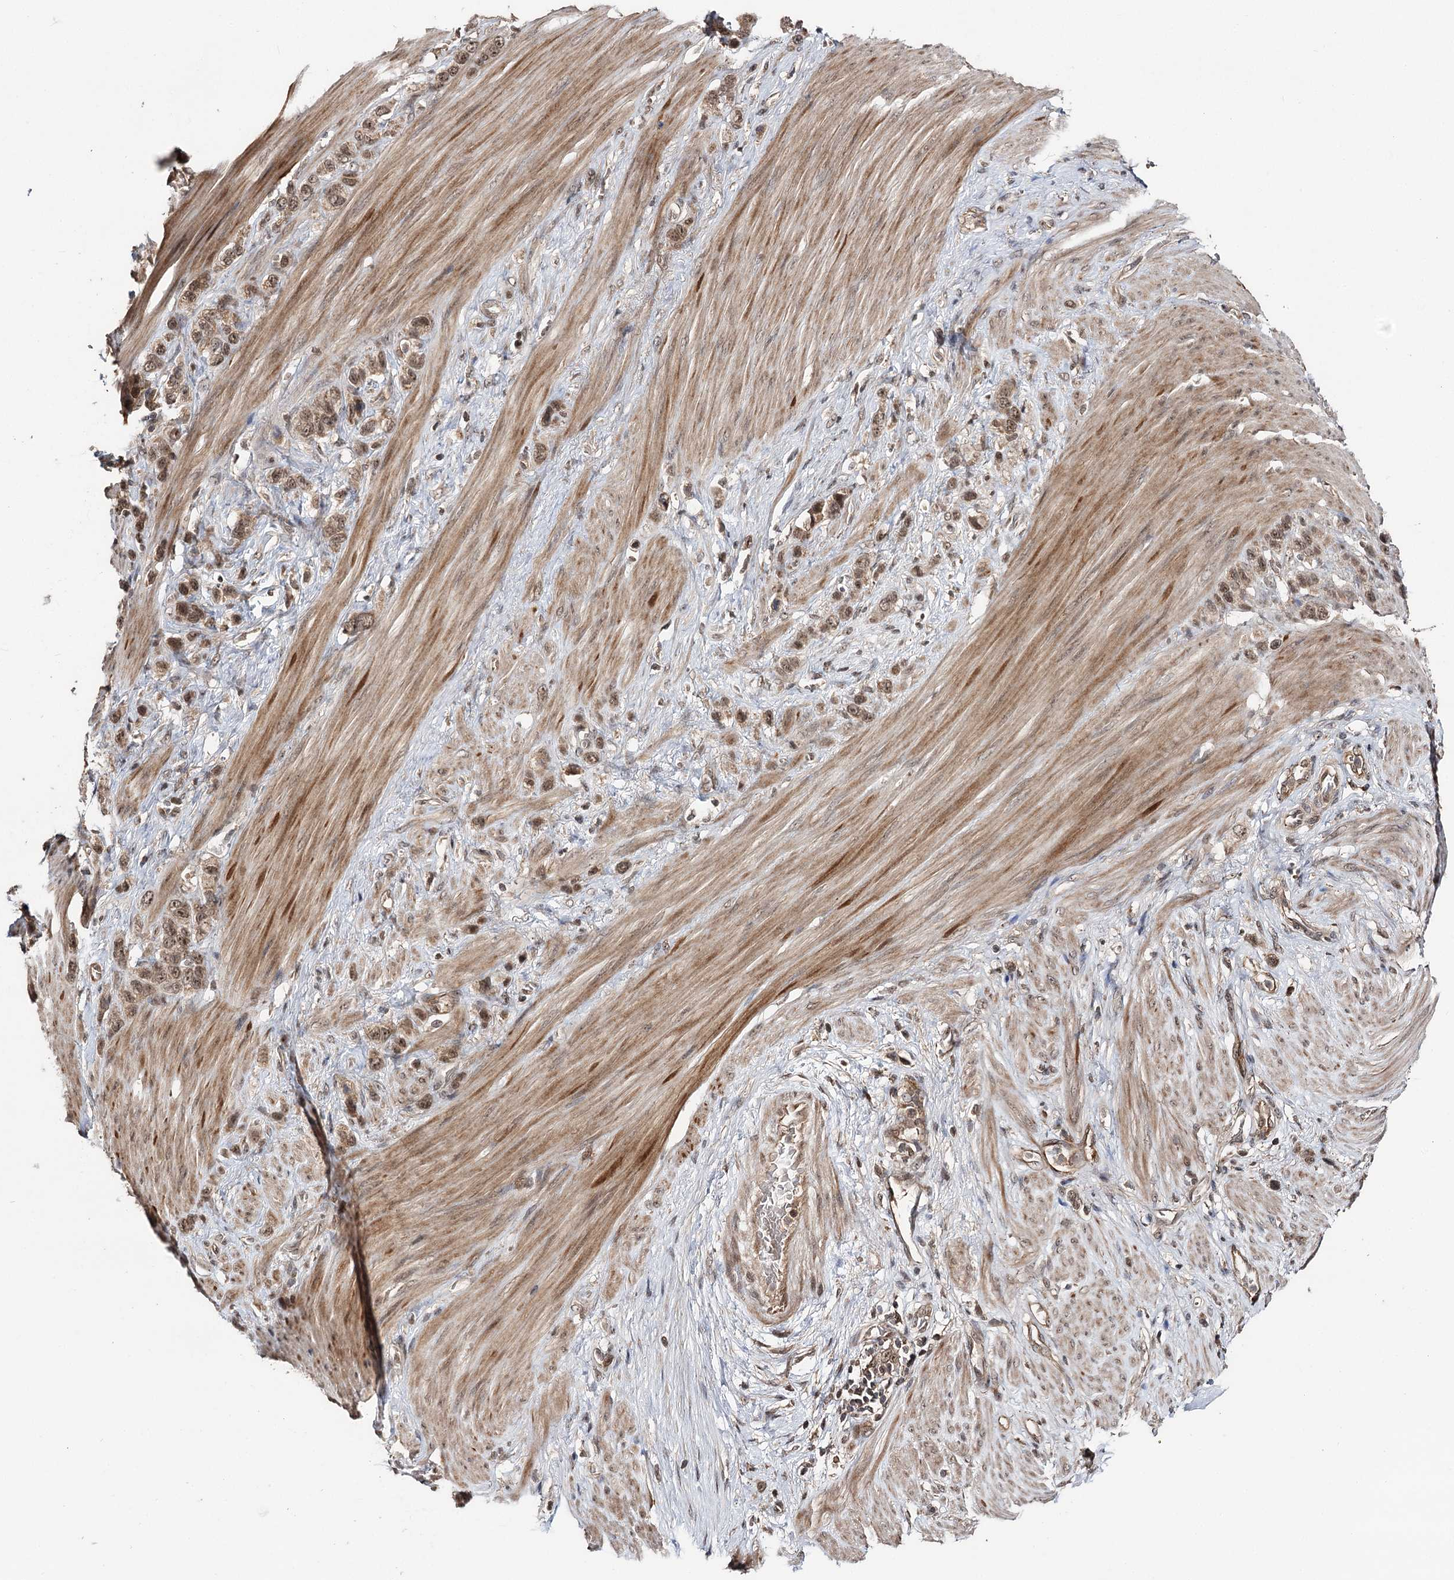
{"staining": {"intensity": "moderate", "quantity": ">75%", "location": "cytoplasmic/membranous,nuclear"}, "tissue": "stomach cancer", "cell_type": "Tumor cells", "image_type": "cancer", "snomed": [{"axis": "morphology", "description": "Adenocarcinoma, NOS"}, {"axis": "morphology", "description": "Adenocarcinoma, High grade"}, {"axis": "topography", "description": "Stomach, upper"}, {"axis": "topography", "description": "Stomach, lower"}], "caption": "Tumor cells exhibit medium levels of moderate cytoplasmic/membranous and nuclear positivity in approximately >75% of cells in human stomach high-grade adenocarcinoma. (brown staining indicates protein expression, while blue staining denotes nuclei).", "gene": "FAM53B", "patient": {"sex": "female", "age": 65}}